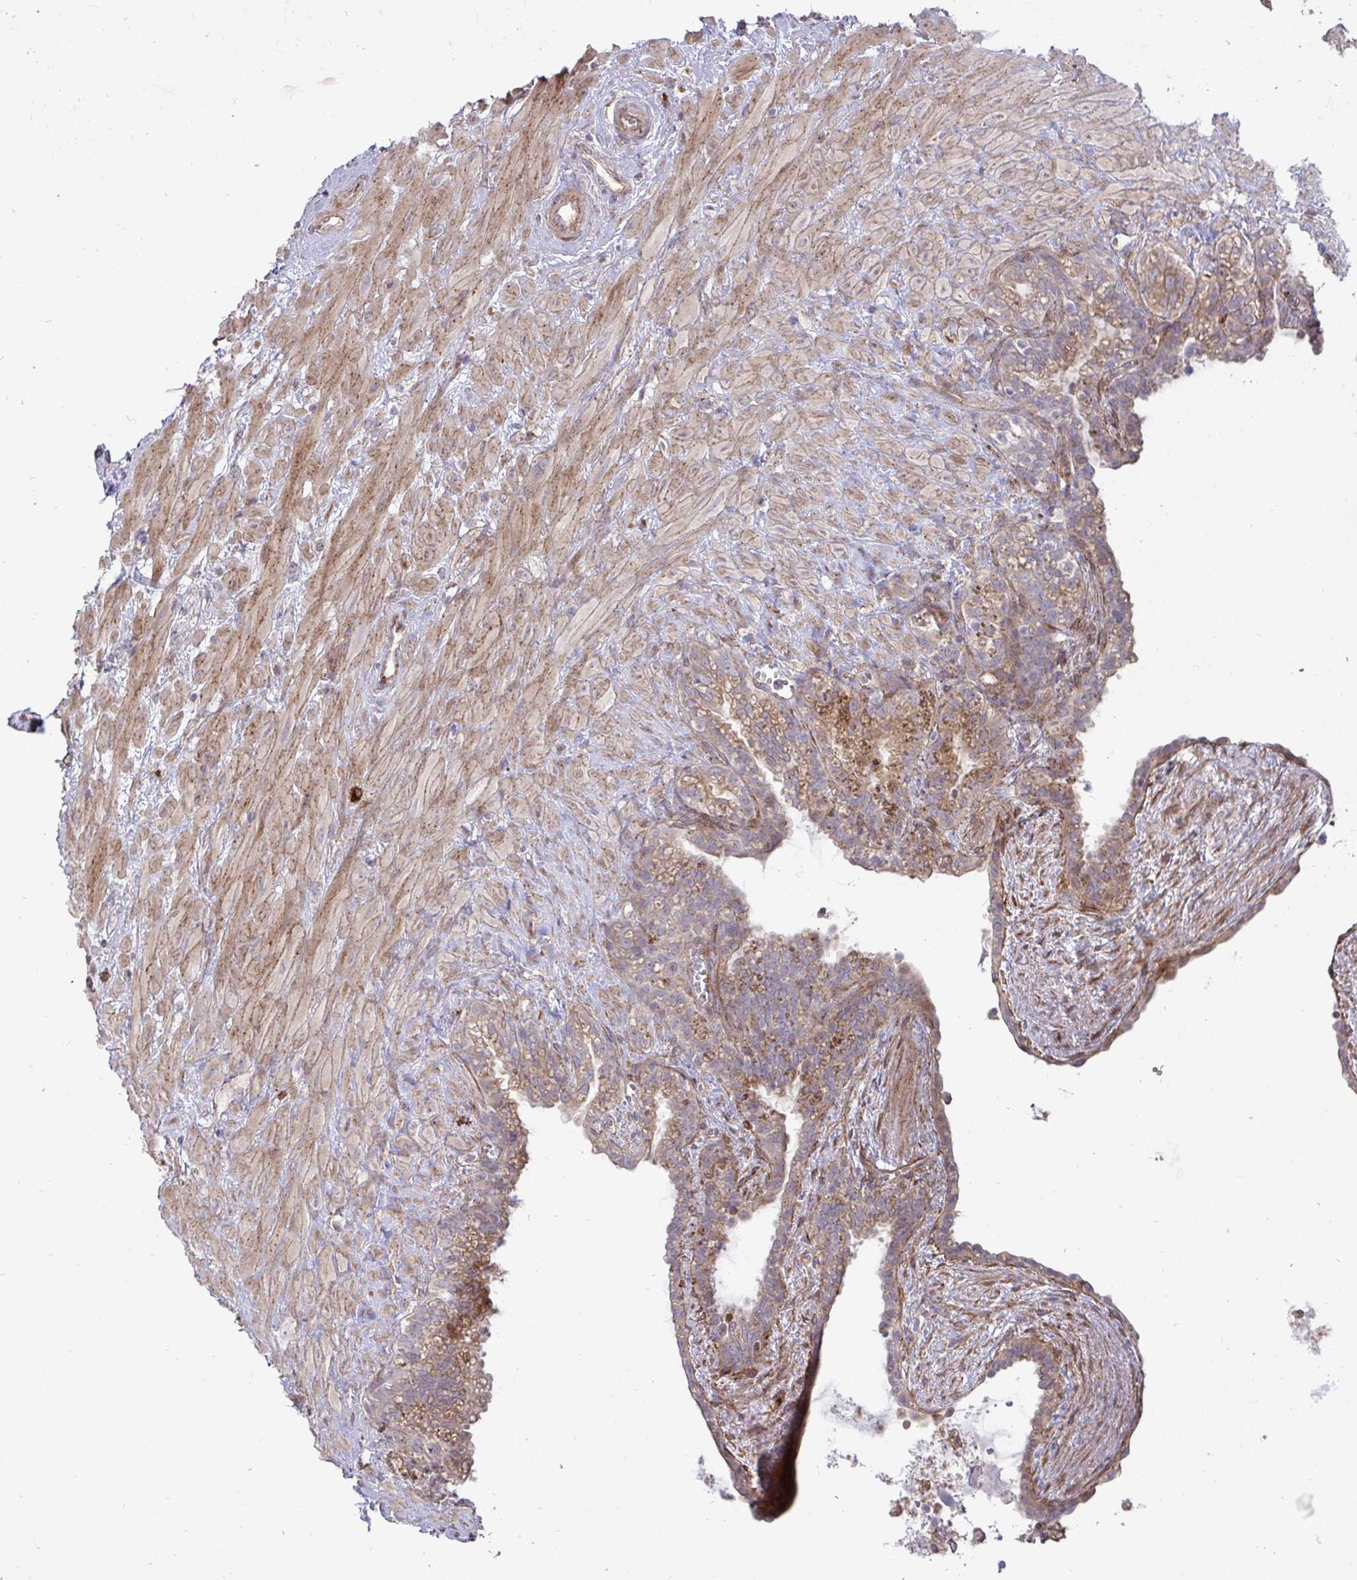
{"staining": {"intensity": "moderate", "quantity": ">75%", "location": "cytoplasmic/membranous"}, "tissue": "seminal vesicle", "cell_type": "Glandular cells", "image_type": "normal", "snomed": [{"axis": "morphology", "description": "Normal tissue, NOS"}, {"axis": "topography", "description": "Seminal veicle"}], "caption": "Protein staining by immunohistochemistry reveals moderate cytoplasmic/membranous positivity in approximately >75% of glandular cells in unremarkable seminal vesicle. (IHC, brightfield microscopy, high magnification).", "gene": "SH2D1B", "patient": {"sex": "male", "age": 76}}